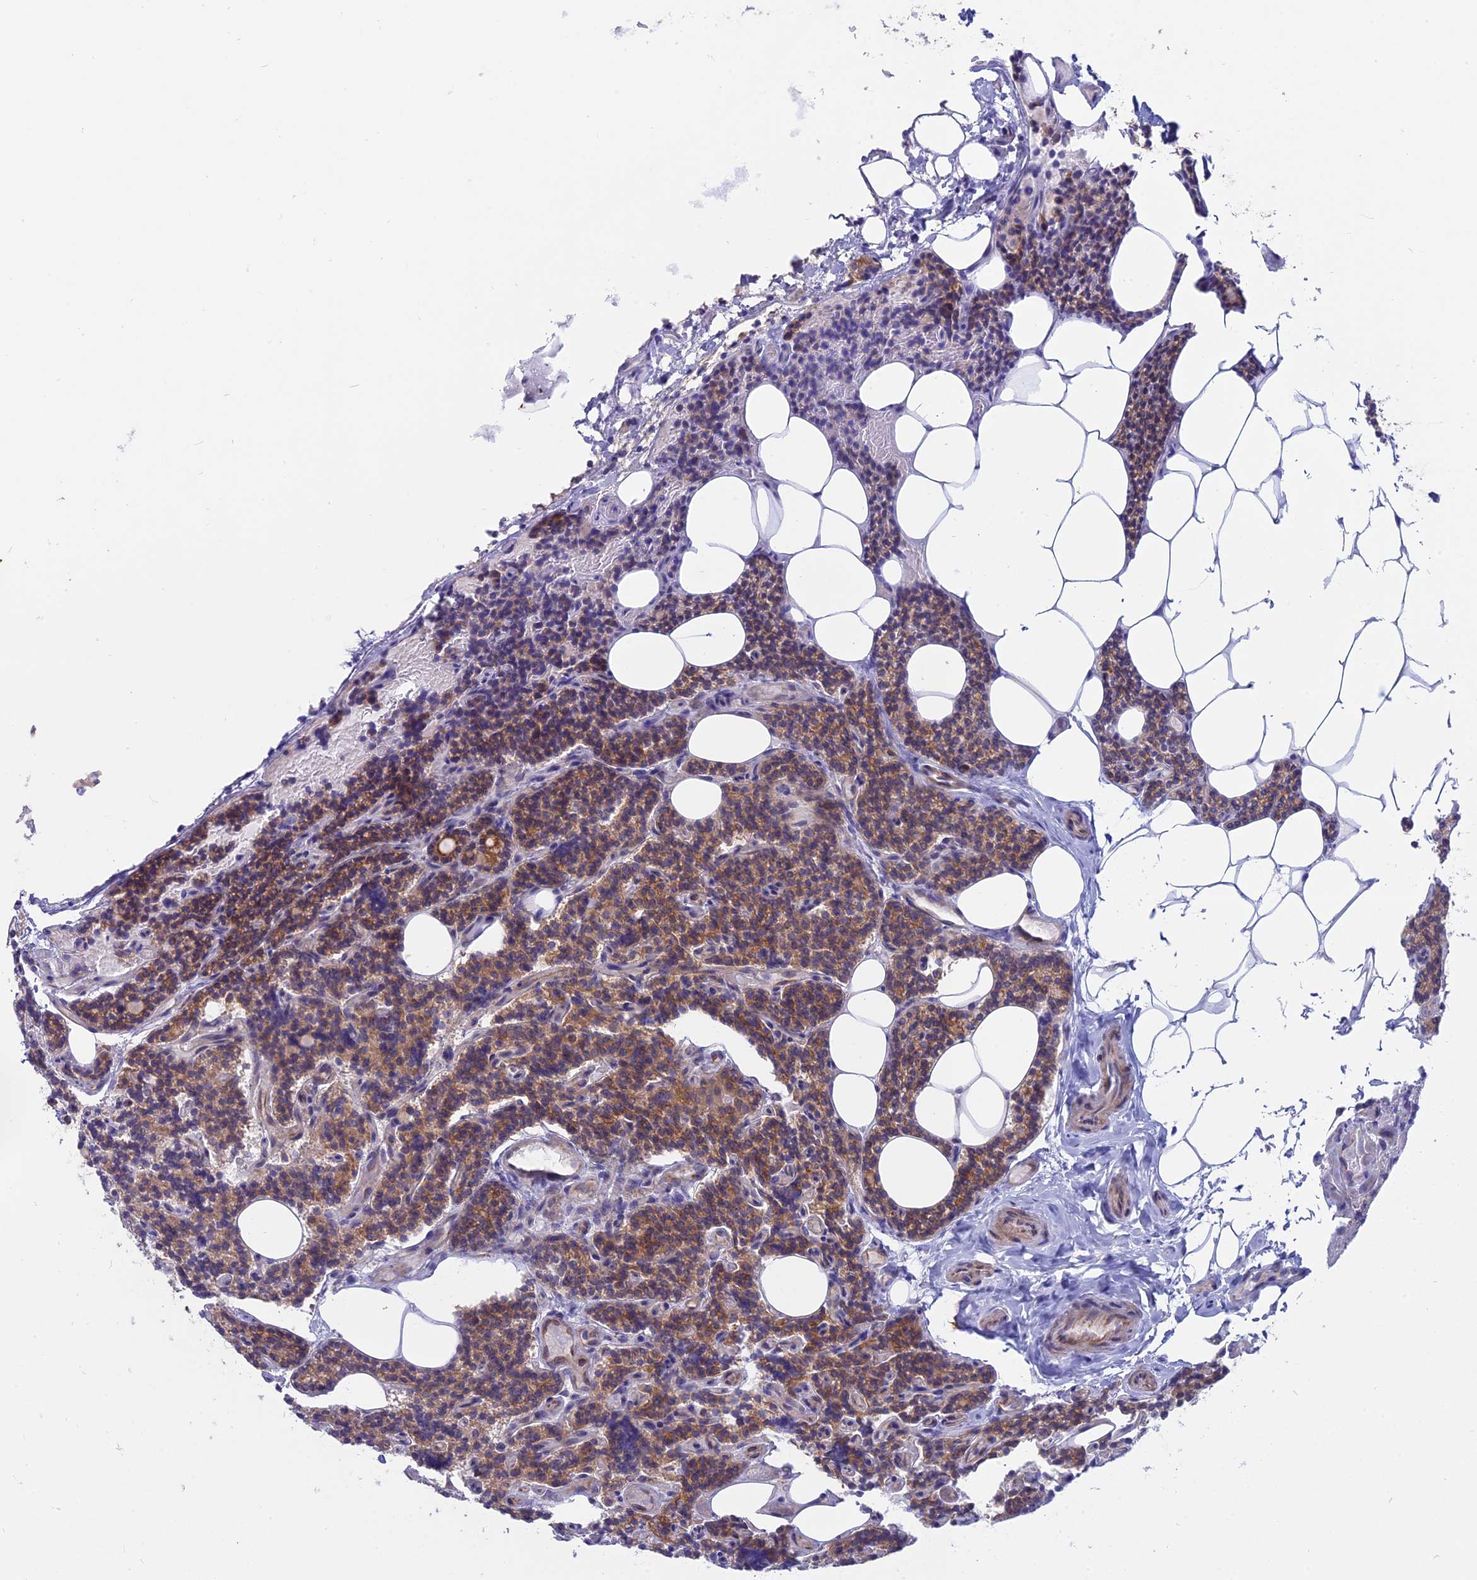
{"staining": {"intensity": "moderate", "quantity": ">75%", "location": "cytoplasmic/membranous"}, "tissue": "parathyroid gland", "cell_type": "Glandular cells", "image_type": "normal", "snomed": [{"axis": "morphology", "description": "Normal tissue, NOS"}, {"axis": "topography", "description": "Parathyroid gland"}], "caption": "Protein expression analysis of unremarkable human parathyroid gland reveals moderate cytoplasmic/membranous staining in approximately >75% of glandular cells.", "gene": "MYO5B", "patient": {"sex": "female", "age": 43}}